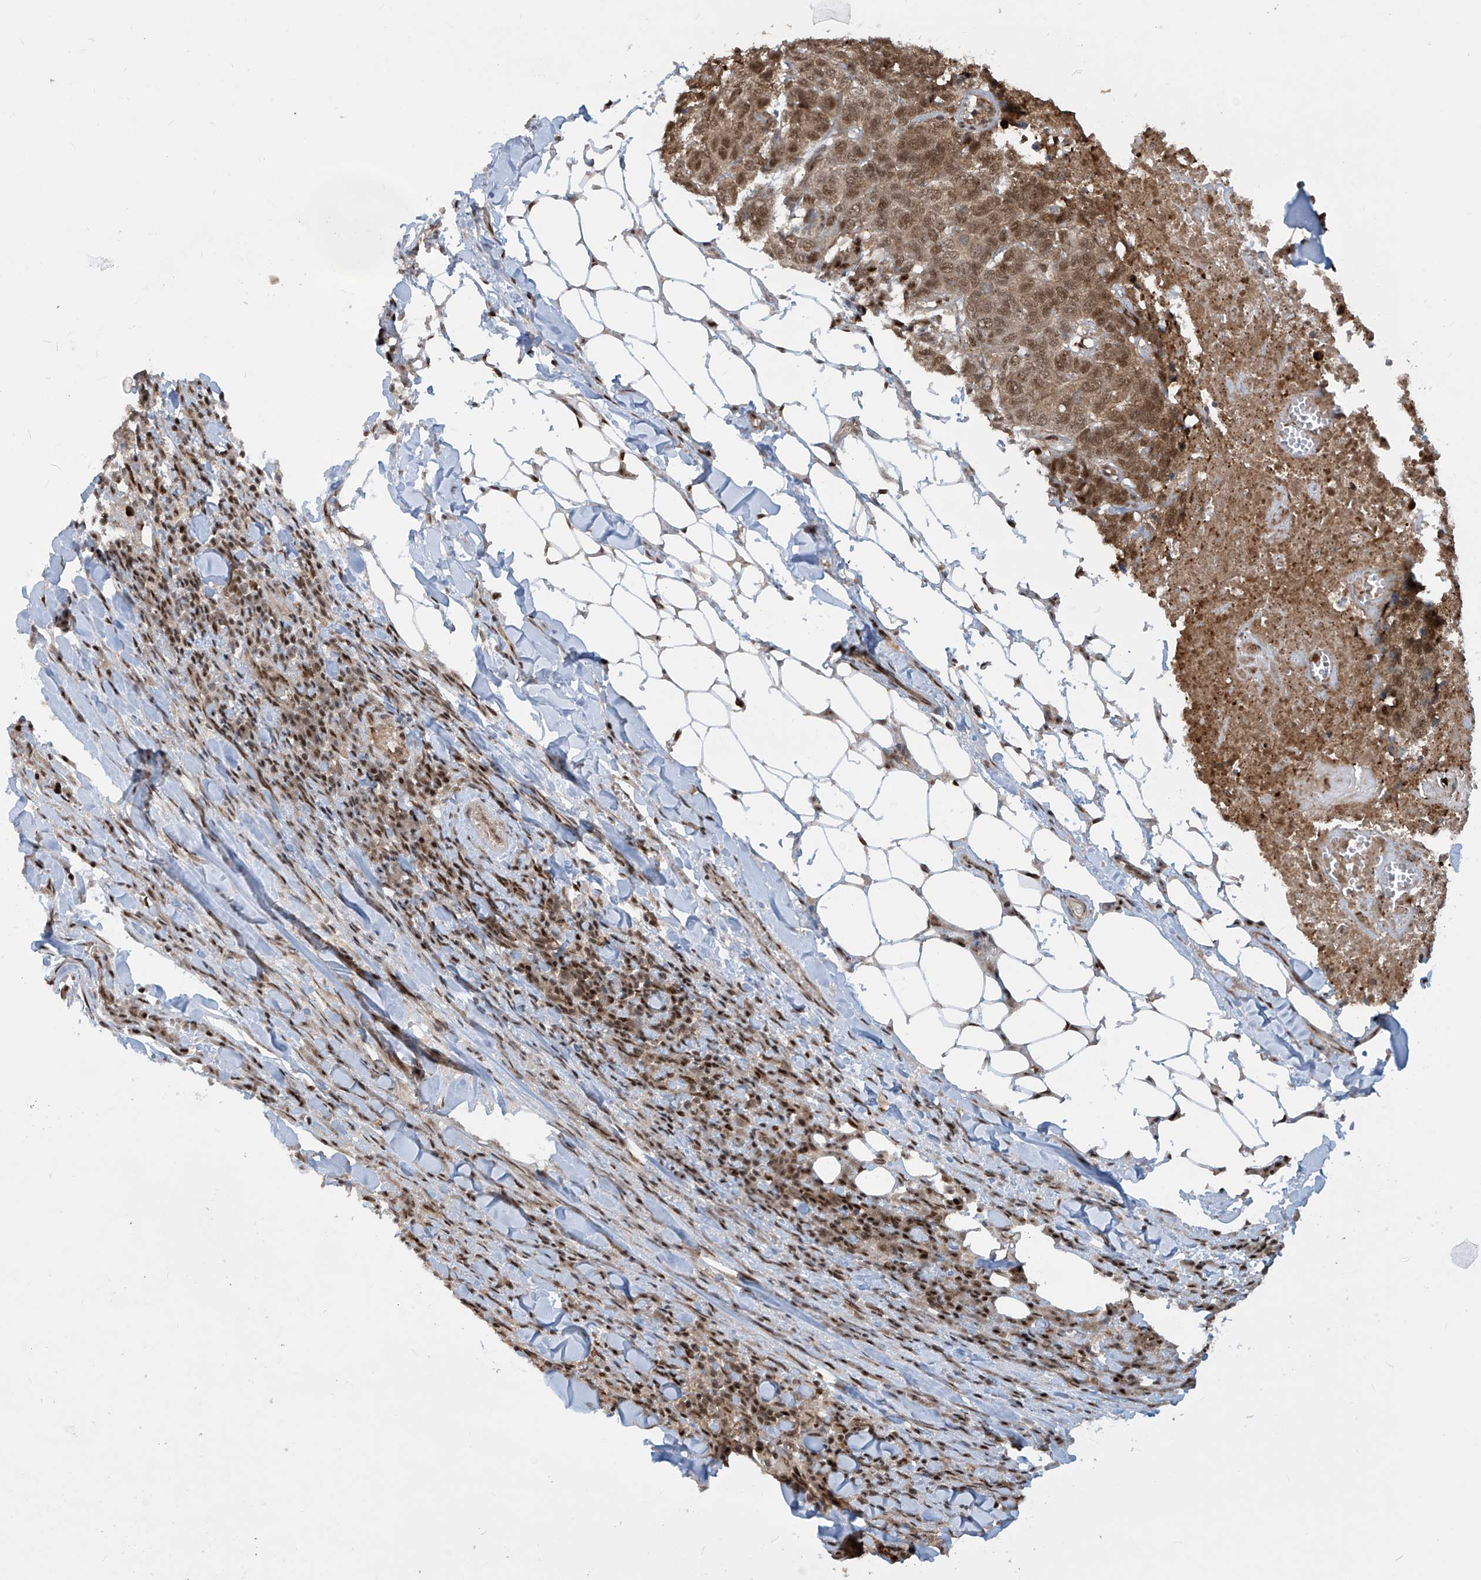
{"staining": {"intensity": "moderate", "quantity": ">75%", "location": "cytoplasmic/membranous,nuclear"}, "tissue": "head and neck cancer", "cell_type": "Tumor cells", "image_type": "cancer", "snomed": [{"axis": "morphology", "description": "Squamous cell carcinoma, NOS"}, {"axis": "topography", "description": "Head-Neck"}], "caption": "Protein expression analysis of squamous cell carcinoma (head and neck) displays moderate cytoplasmic/membranous and nuclear expression in about >75% of tumor cells.", "gene": "LAGE3", "patient": {"sex": "male", "age": 66}}